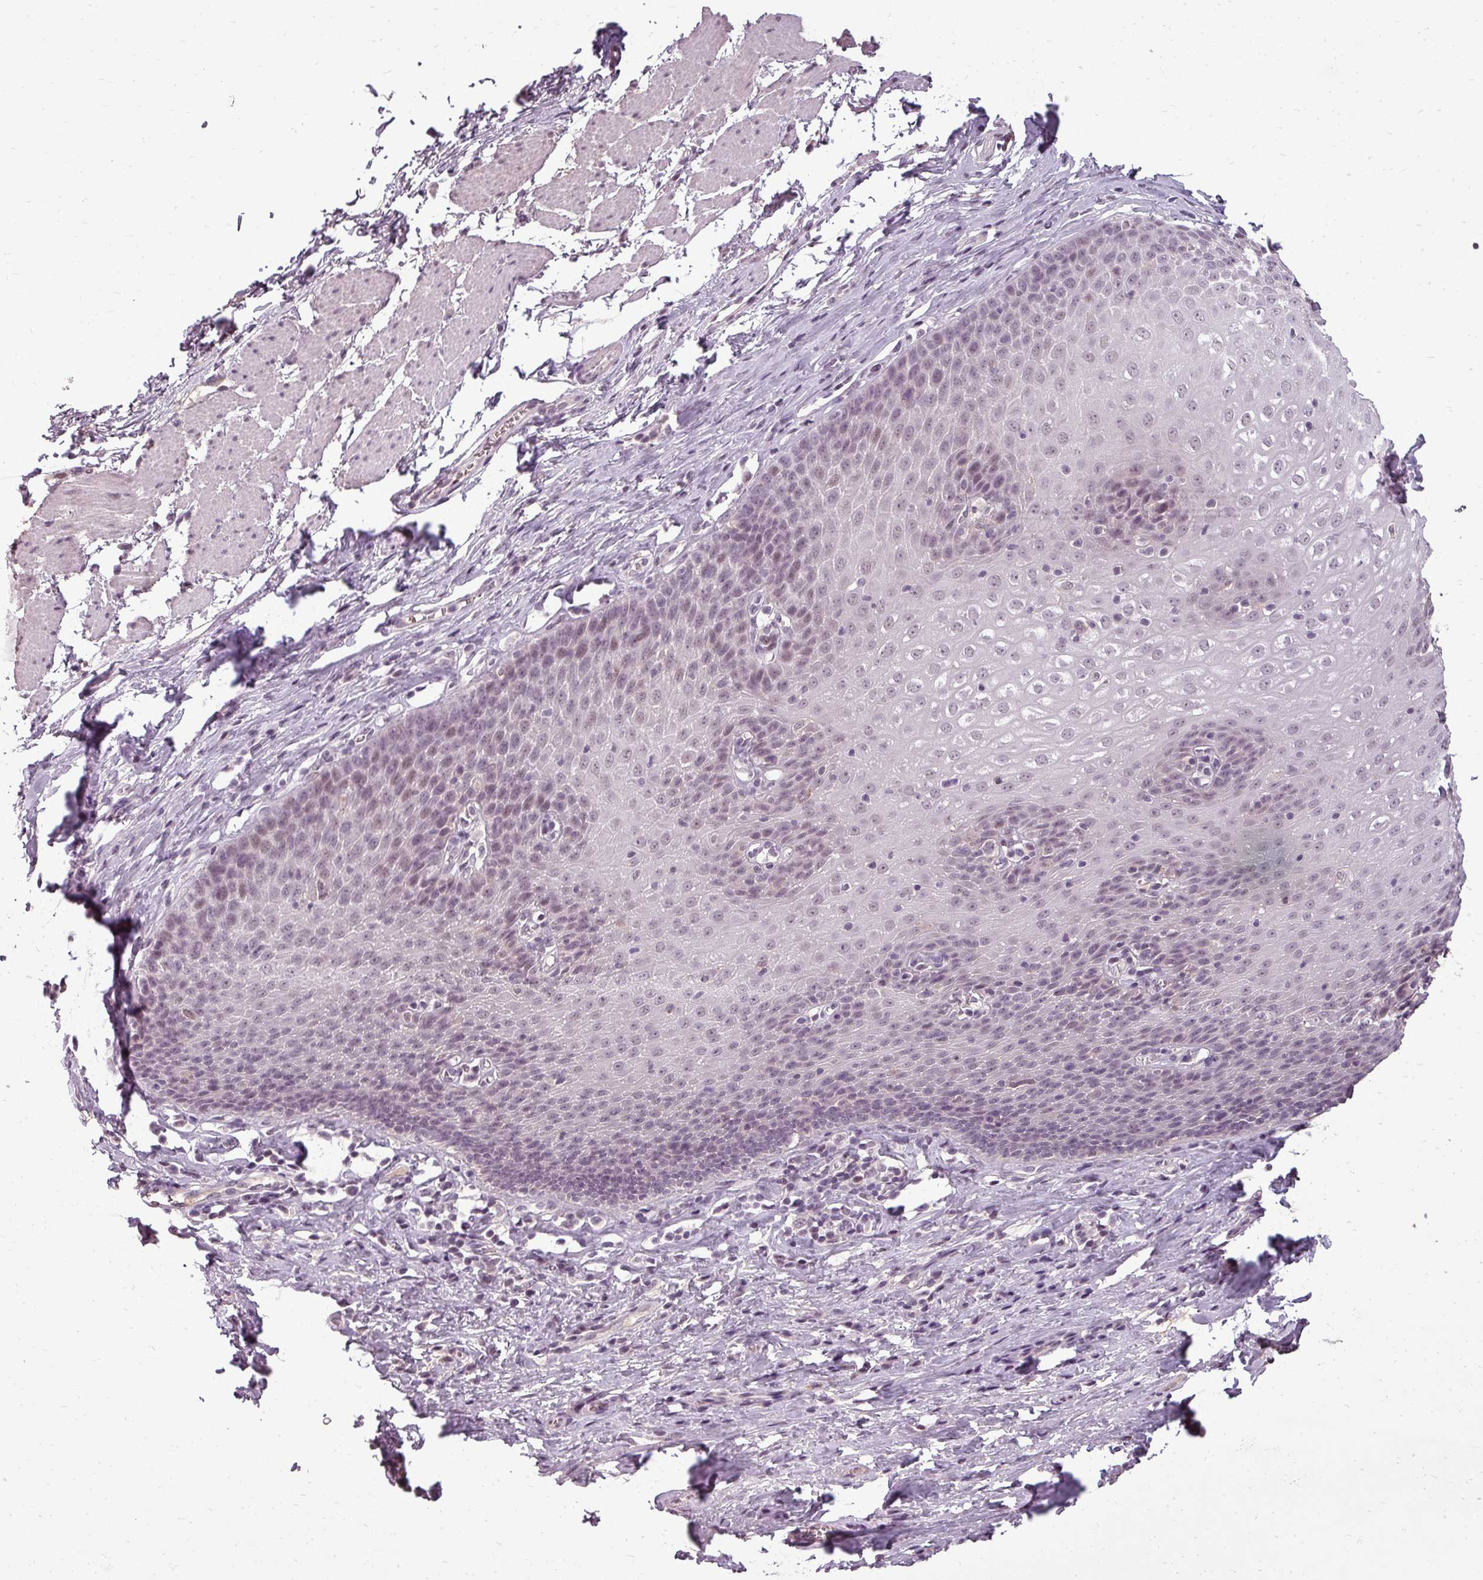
{"staining": {"intensity": "weak", "quantity": "25%-75%", "location": "nuclear"}, "tissue": "esophagus", "cell_type": "Squamous epithelial cells", "image_type": "normal", "snomed": [{"axis": "morphology", "description": "Normal tissue, NOS"}, {"axis": "topography", "description": "Esophagus"}], "caption": "IHC staining of unremarkable esophagus, which demonstrates low levels of weak nuclear expression in approximately 25%-75% of squamous epithelial cells indicating weak nuclear protein staining. The staining was performed using DAB (3,3'-diaminobenzidine) (brown) for protein detection and nuclei were counterstained in hematoxylin (blue).", "gene": "BCAS3", "patient": {"sex": "female", "age": 61}}